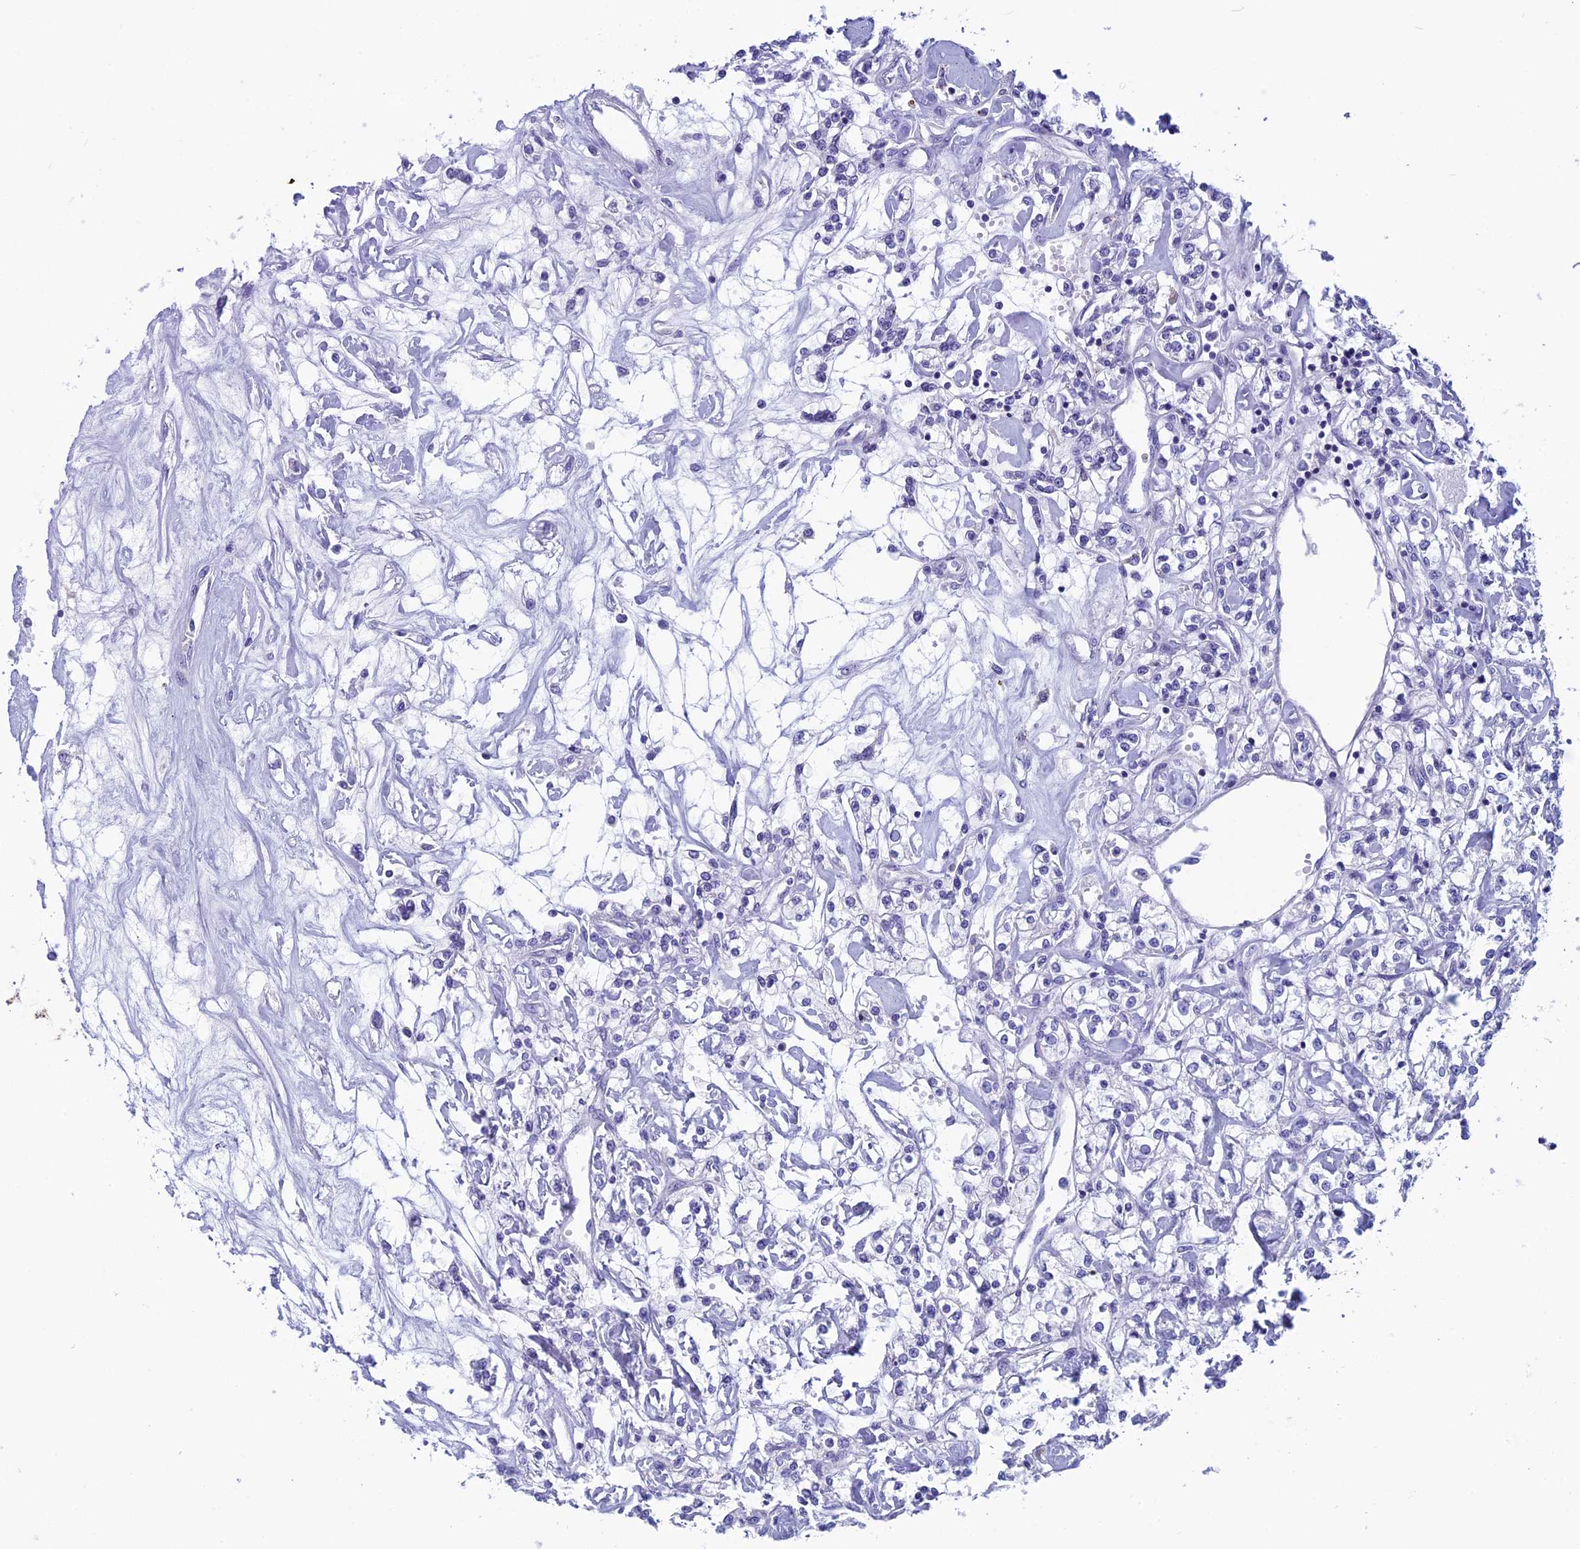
{"staining": {"intensity": "weak", "quantity": "<25%", "location": "cytoplasmic/membranous"}, "tissue": "renal cancer", "cell_type": "Tumor cells", "image_type": "cancer", "snomed": [{"axis": "morphology", "description": "Adenocarcinoma, NOS"}, {"axis": "topography", "description": "Kidney"}], "caption": "This micrograph is of renal adenocarcinoma stained with immunohistochemistry (IHC) to label a protein in brown with the nuclei are counter-stained blue. There is no positivity in tumor cells.", "gene": "ZNF563", "patient": {"sex": "female", "age": 59}}